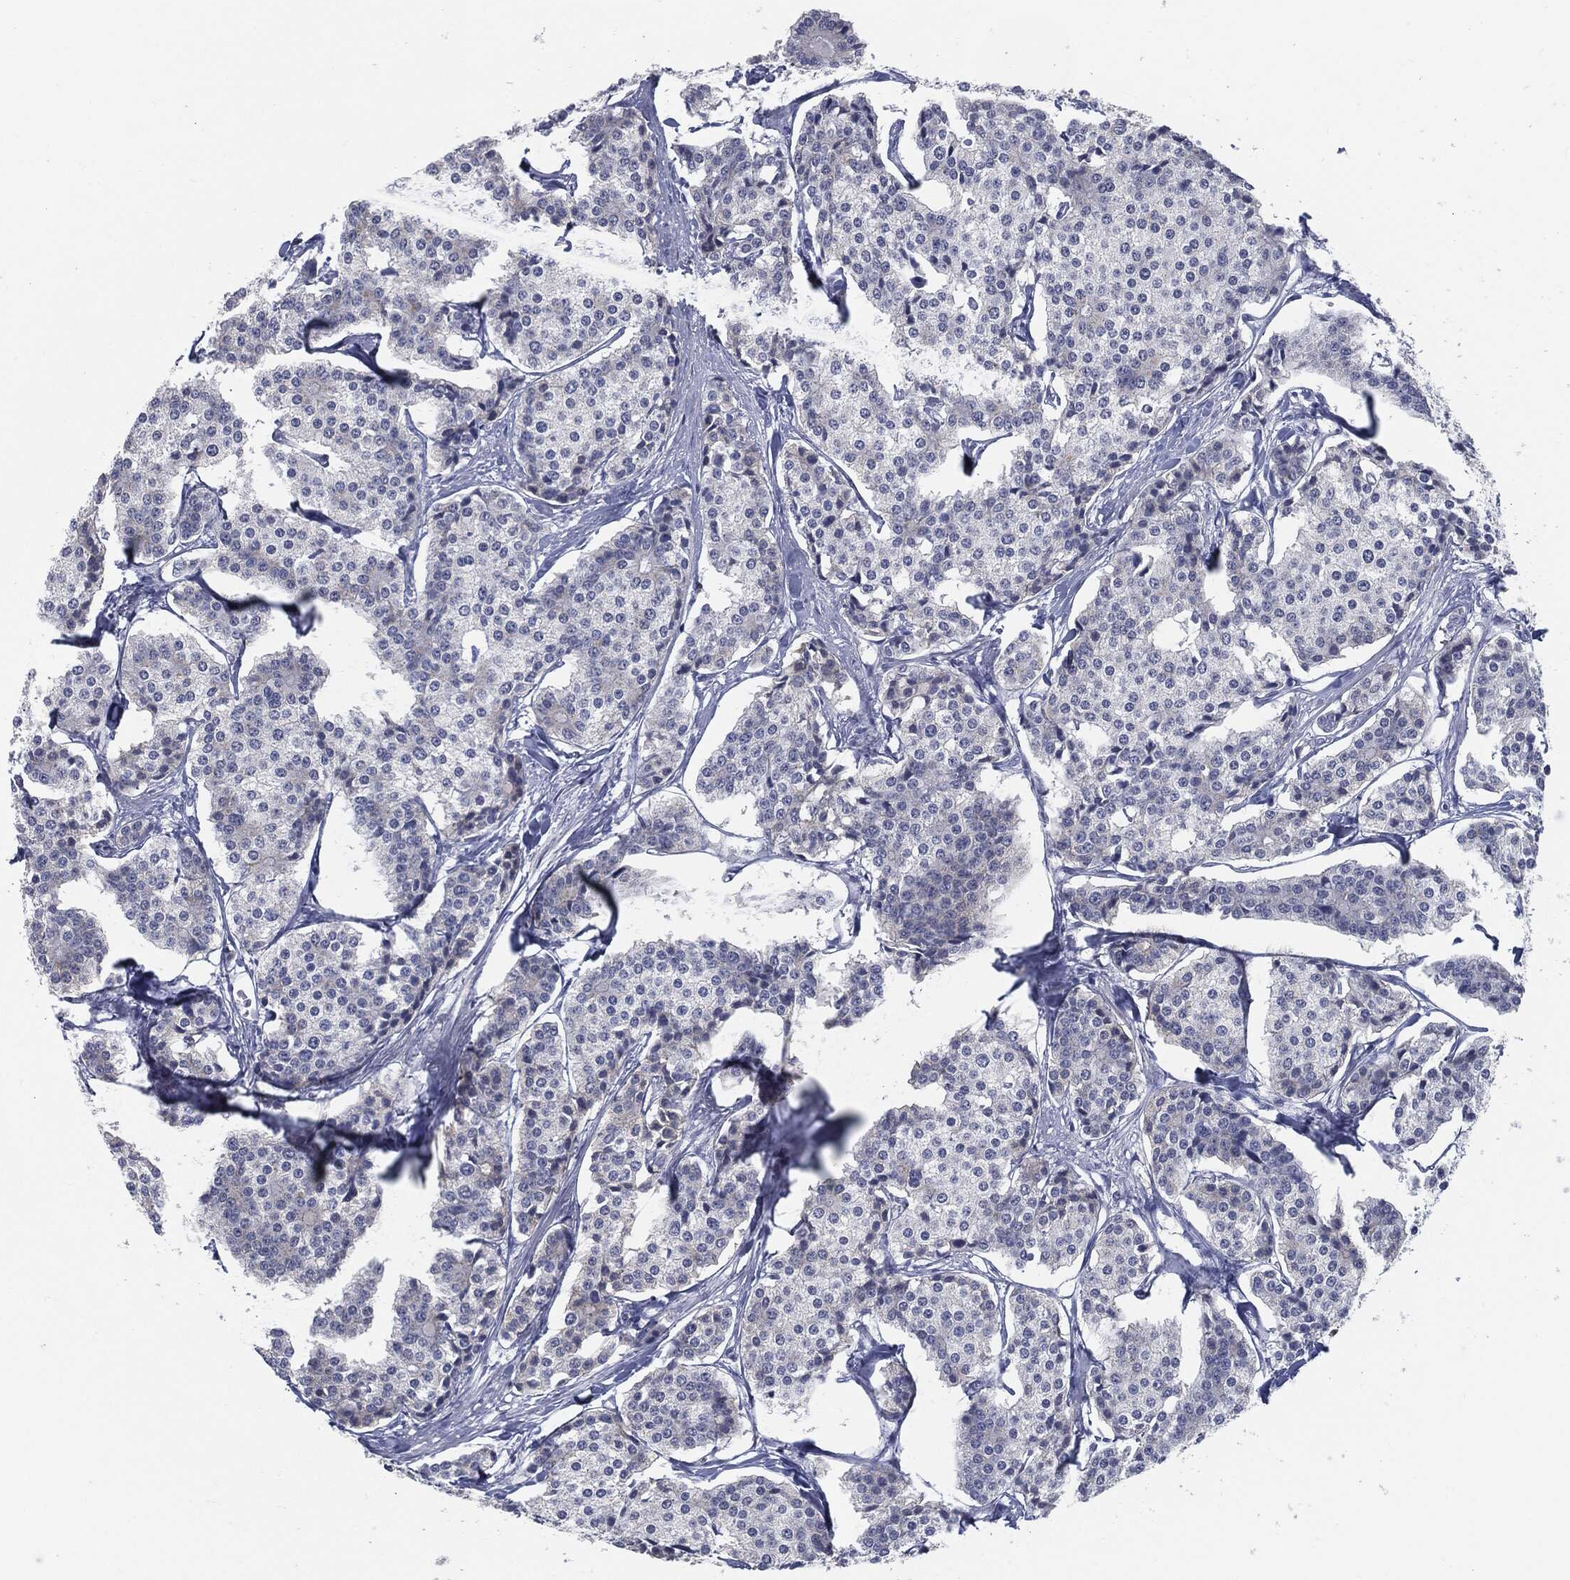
{"staining": {"intensity": "negative", "quantity": "none", "location": "none"}, "tissue": "carcinoid", "cell_type": "Tumor cells", "image_type": "cancer", "snomed": [{"axis": "morphology", "description": "Carcinoid, malignant, NOS"}, {"axis": "topography", "description": "Small intestine"}], "caption": "Carcinoid (malignant) was stained to show a protein in brown. There is no significant expression in tumor cells. Nuclei are stained in blue.", "gene": "MST1", "patient": {"sex": "female", "age": 65}}